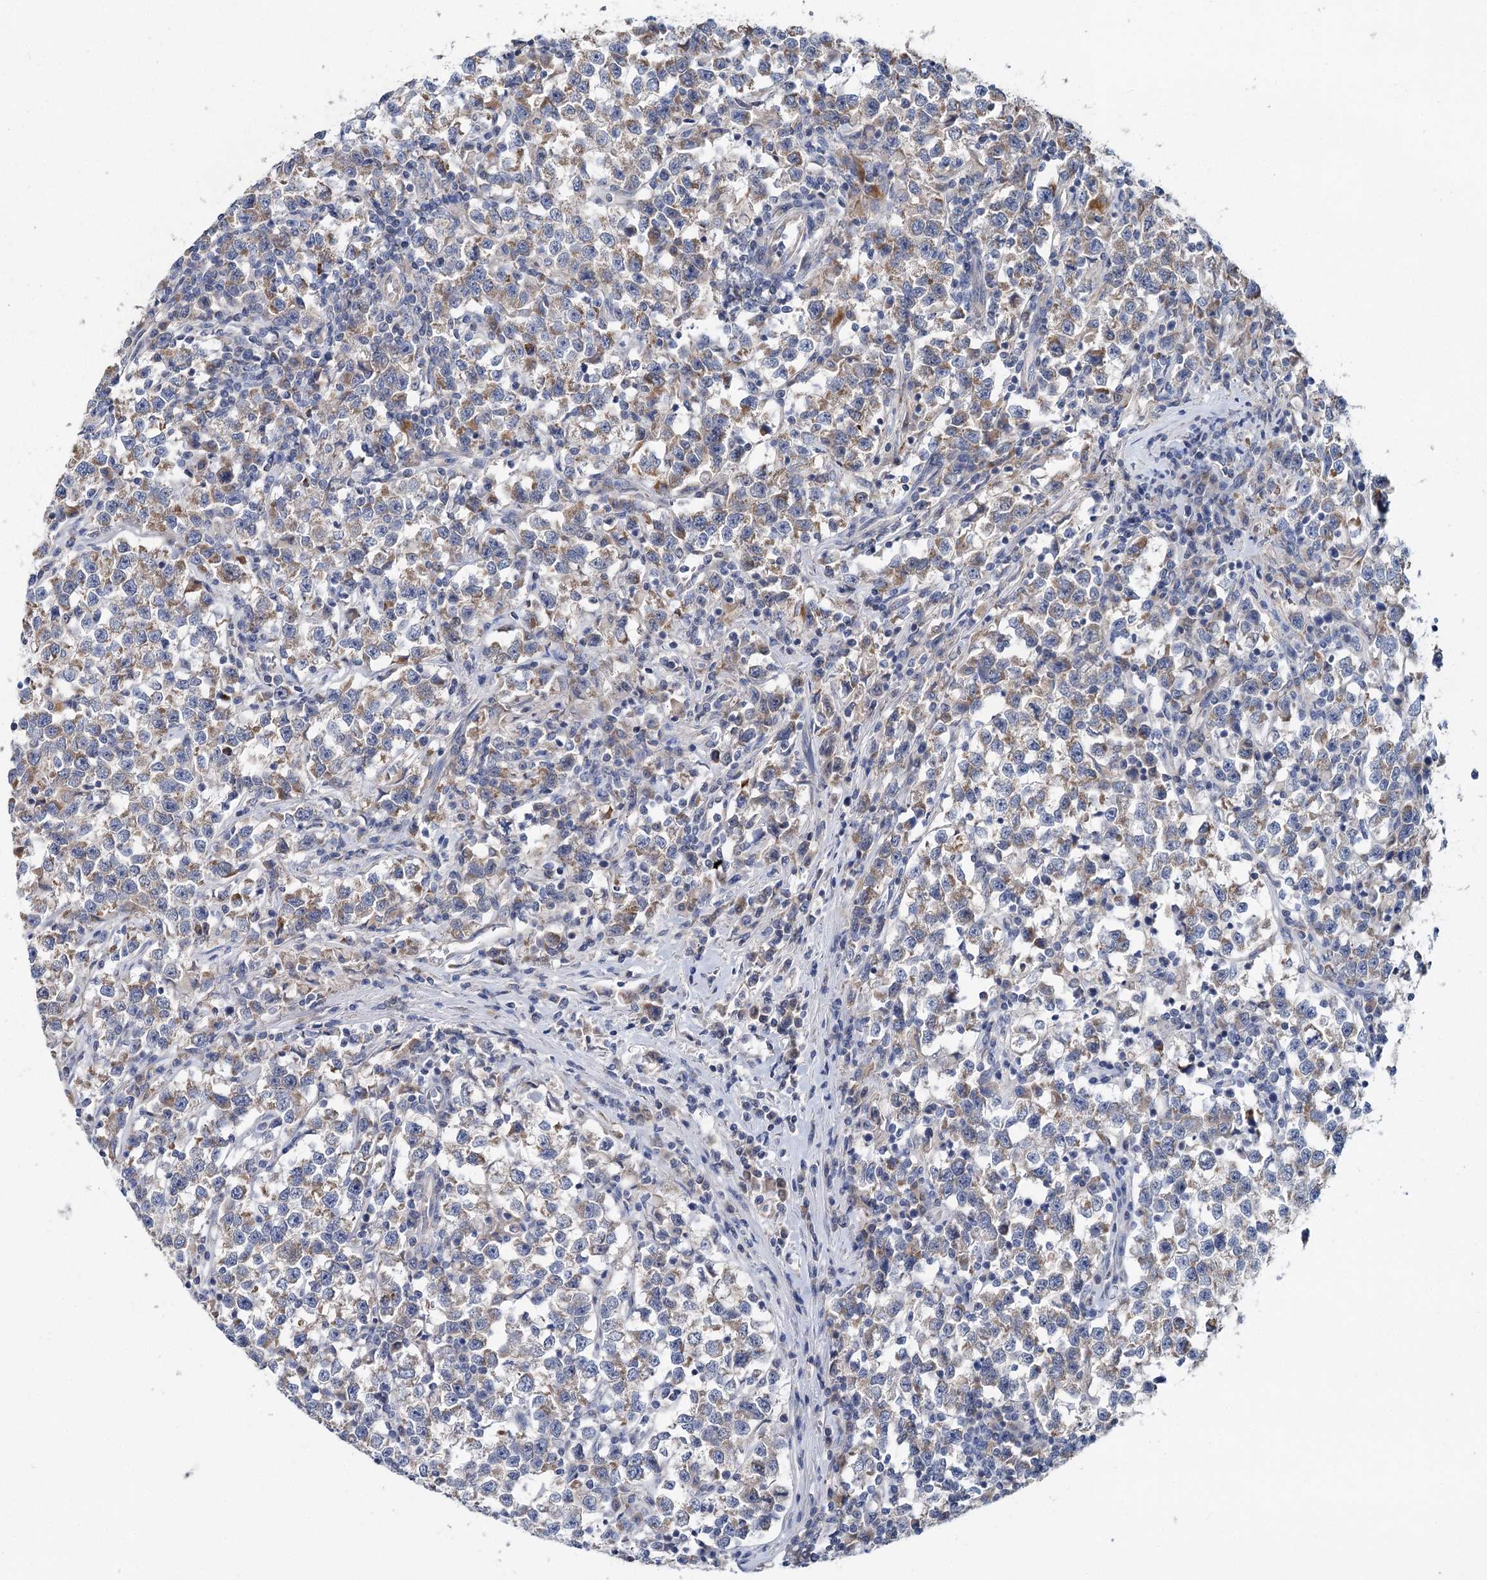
{"staining": {"intensity": "weak", "quantity": "25%-75%", "location": "cytoplasmic/membranous"}, "tissue": "testis cancer", "cell_type": "Tumor cells", "image_type": "cancer", "snomed": [{"axis": "morphology", "description": "Normal tissue, NOS"}, {"axis": "morphology", "description": "Seminoma, NOS"}, {"axis": "topography", "description": "Testis"}], "caption": "IHC micrograph of neoplastic tissue: human seminoma (testis) stained using IHC demonstrates low levels of weak protein expression localized specifically in the cytoplasmic/membranous of tumor cells, appearing as a cytoplasmic/membranous brown color.", "gene": "ANKRD16", "patient": {"sex": "male", "age": 43}}